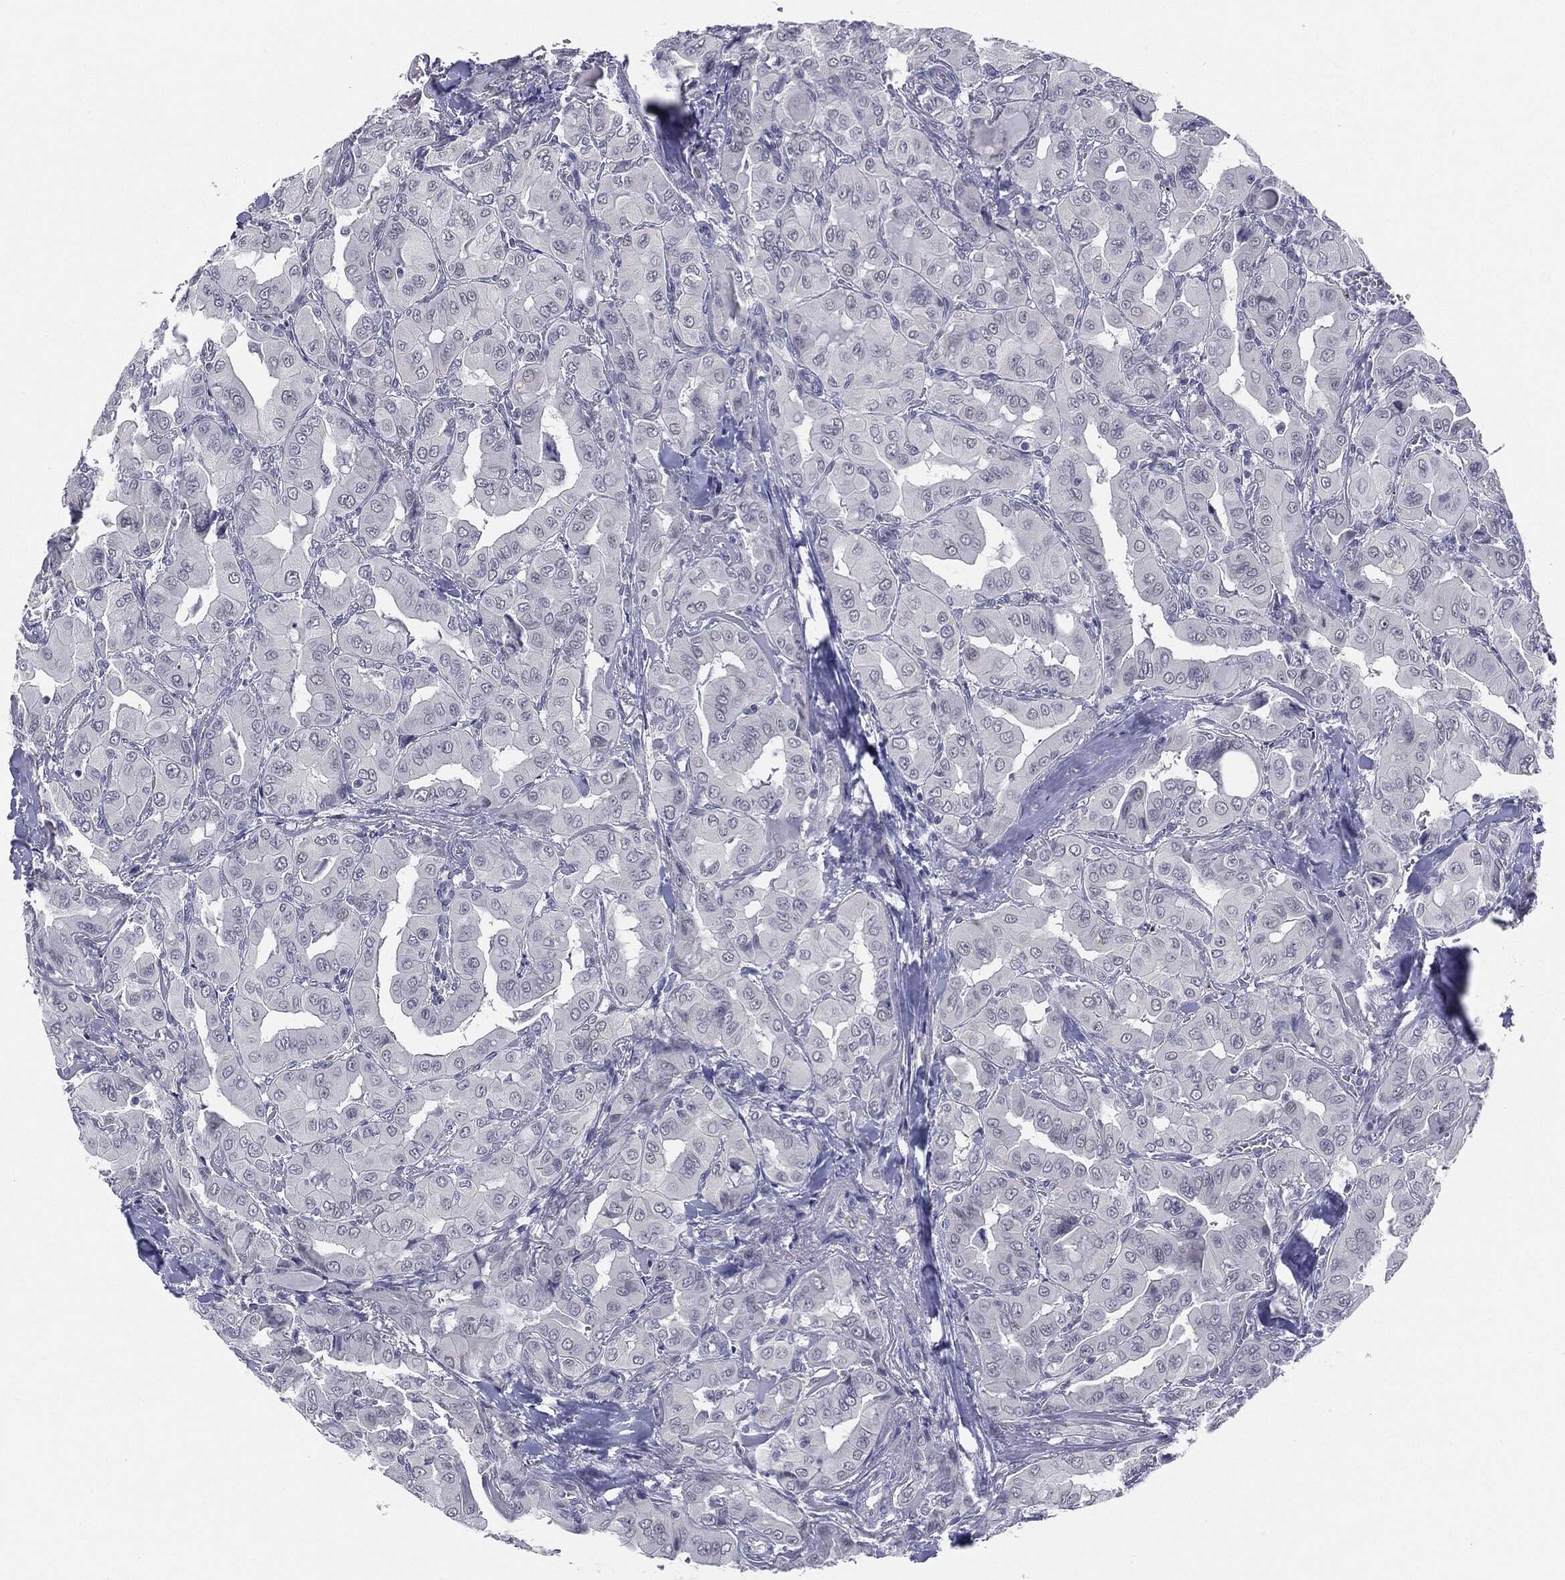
{"staining": {"intensity": "negative", "quantity": "none", "location": "none"}, "tissue": "thyroid cancer", "cell_type": "Tumor cells", "image_type": "cancer", "snomed": [{"axis": "morphology", "description": "Normal tissue, NOS"}, {"axis": "morphology", "description": "Papillary adenocarcinoma, NOS"}, {"axis": "topography", "description": "Thyroid gland"}], "caption": "Immunohistochemical staining of human thyroid cancer (papillary adenocarcinoma) displays no significant staining in tumor cells. Nuclei are stained in blue.", "gene": "SLC5A5", "patient": {"sex": "female", "age": 66}}